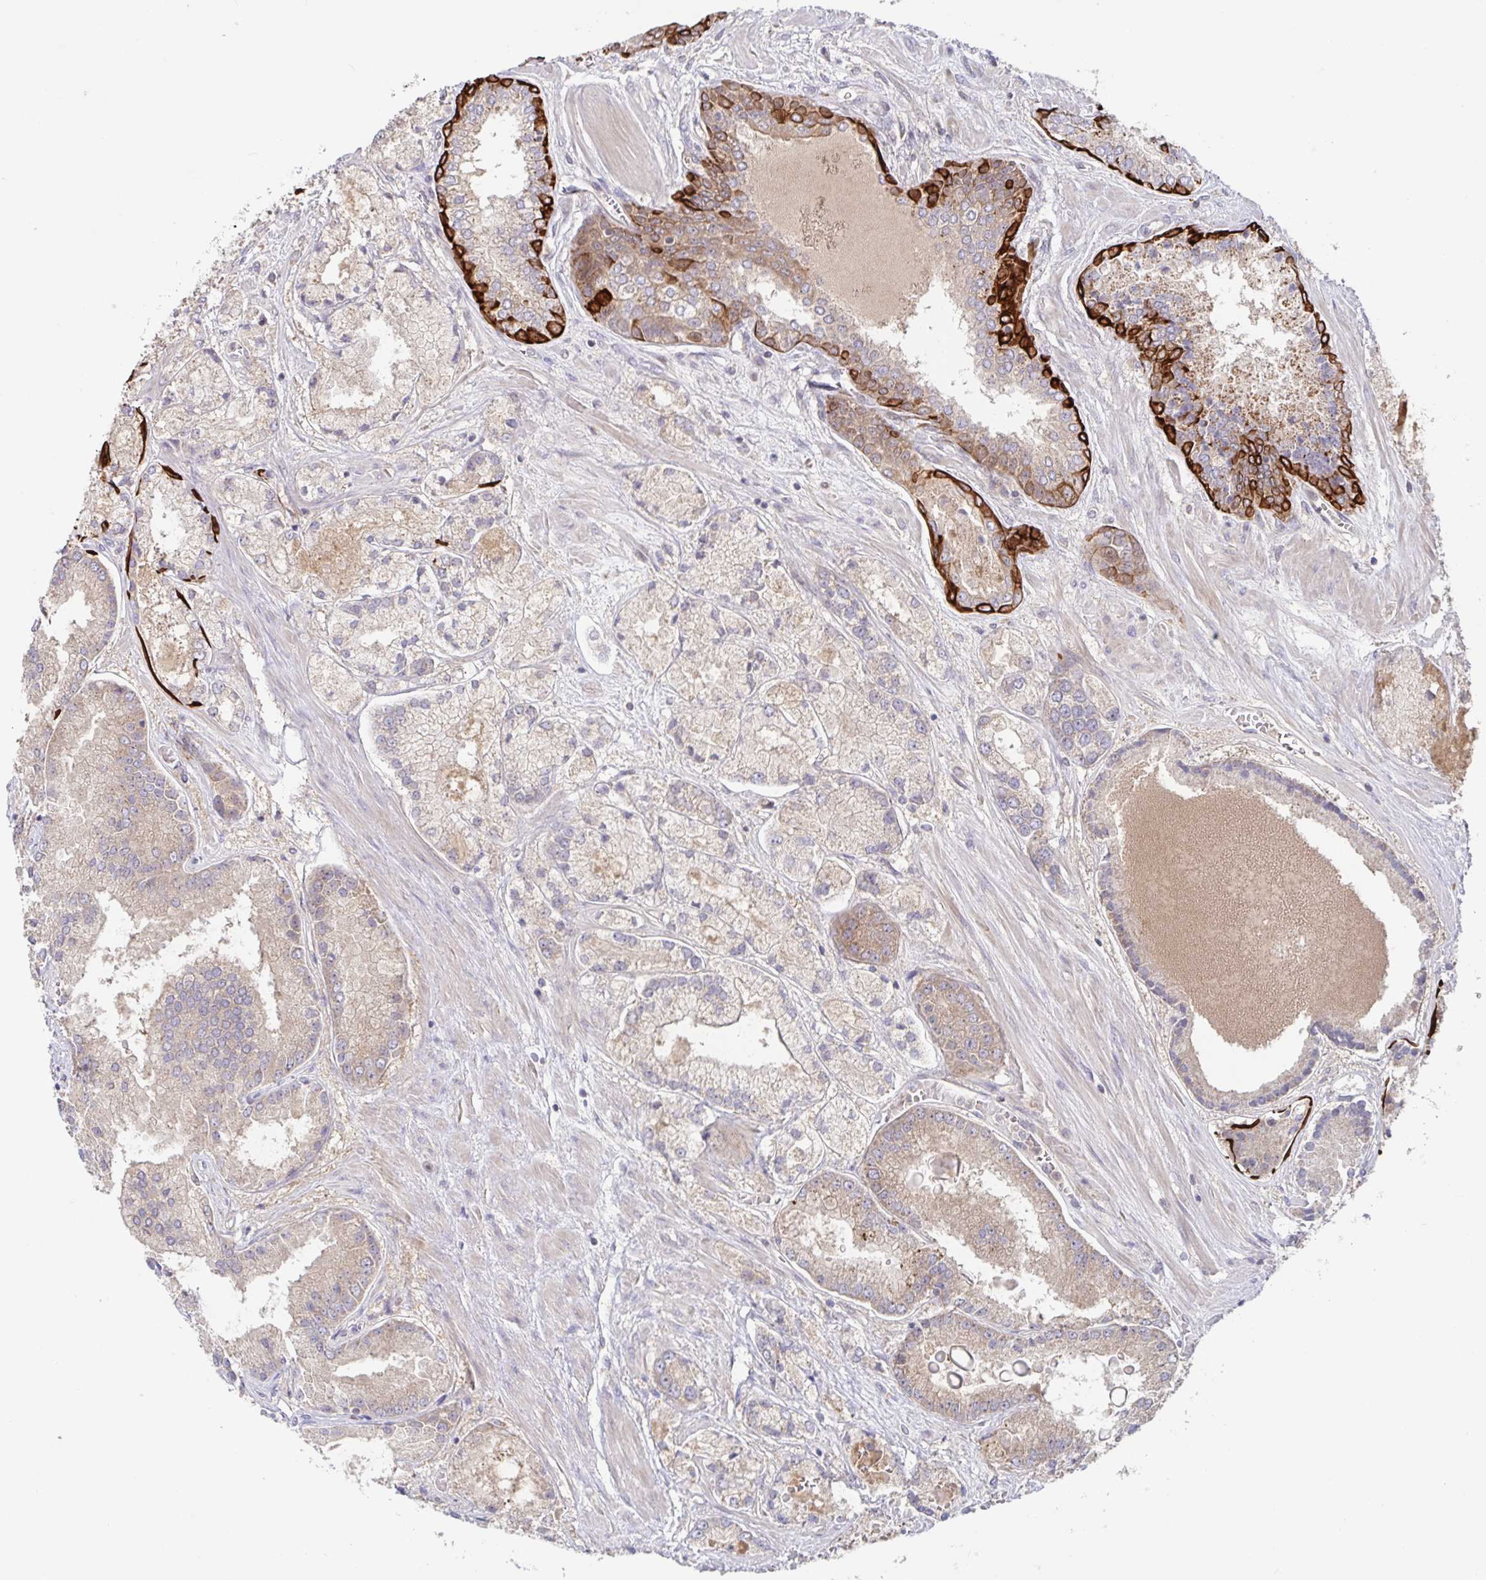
{"staining": {"intensity": "moderate", "quantity": "25%-75%", "location": "cytoplasmic/membranous"}, "tissue": "prostate cancer", "cell_type": "Tumor cells", "image_type": "cancer", "snomed": [{"axis": "morphology", "description": "Adenocarcinoma, High grade"}, {"axis": "topography", "description": "Prostate"}], "caption": "Adenocarcinoma (high-grade) (prostate) stained with DAB (3,3'-diaminobenzidine) immunohistochemistry demonstrates medium levels of moderate cytoplasmic/membranous staining in approximately 25%-75% of tumor cells.", "gene": "AACS", "patient": {"sex": "male", "age": 67}}